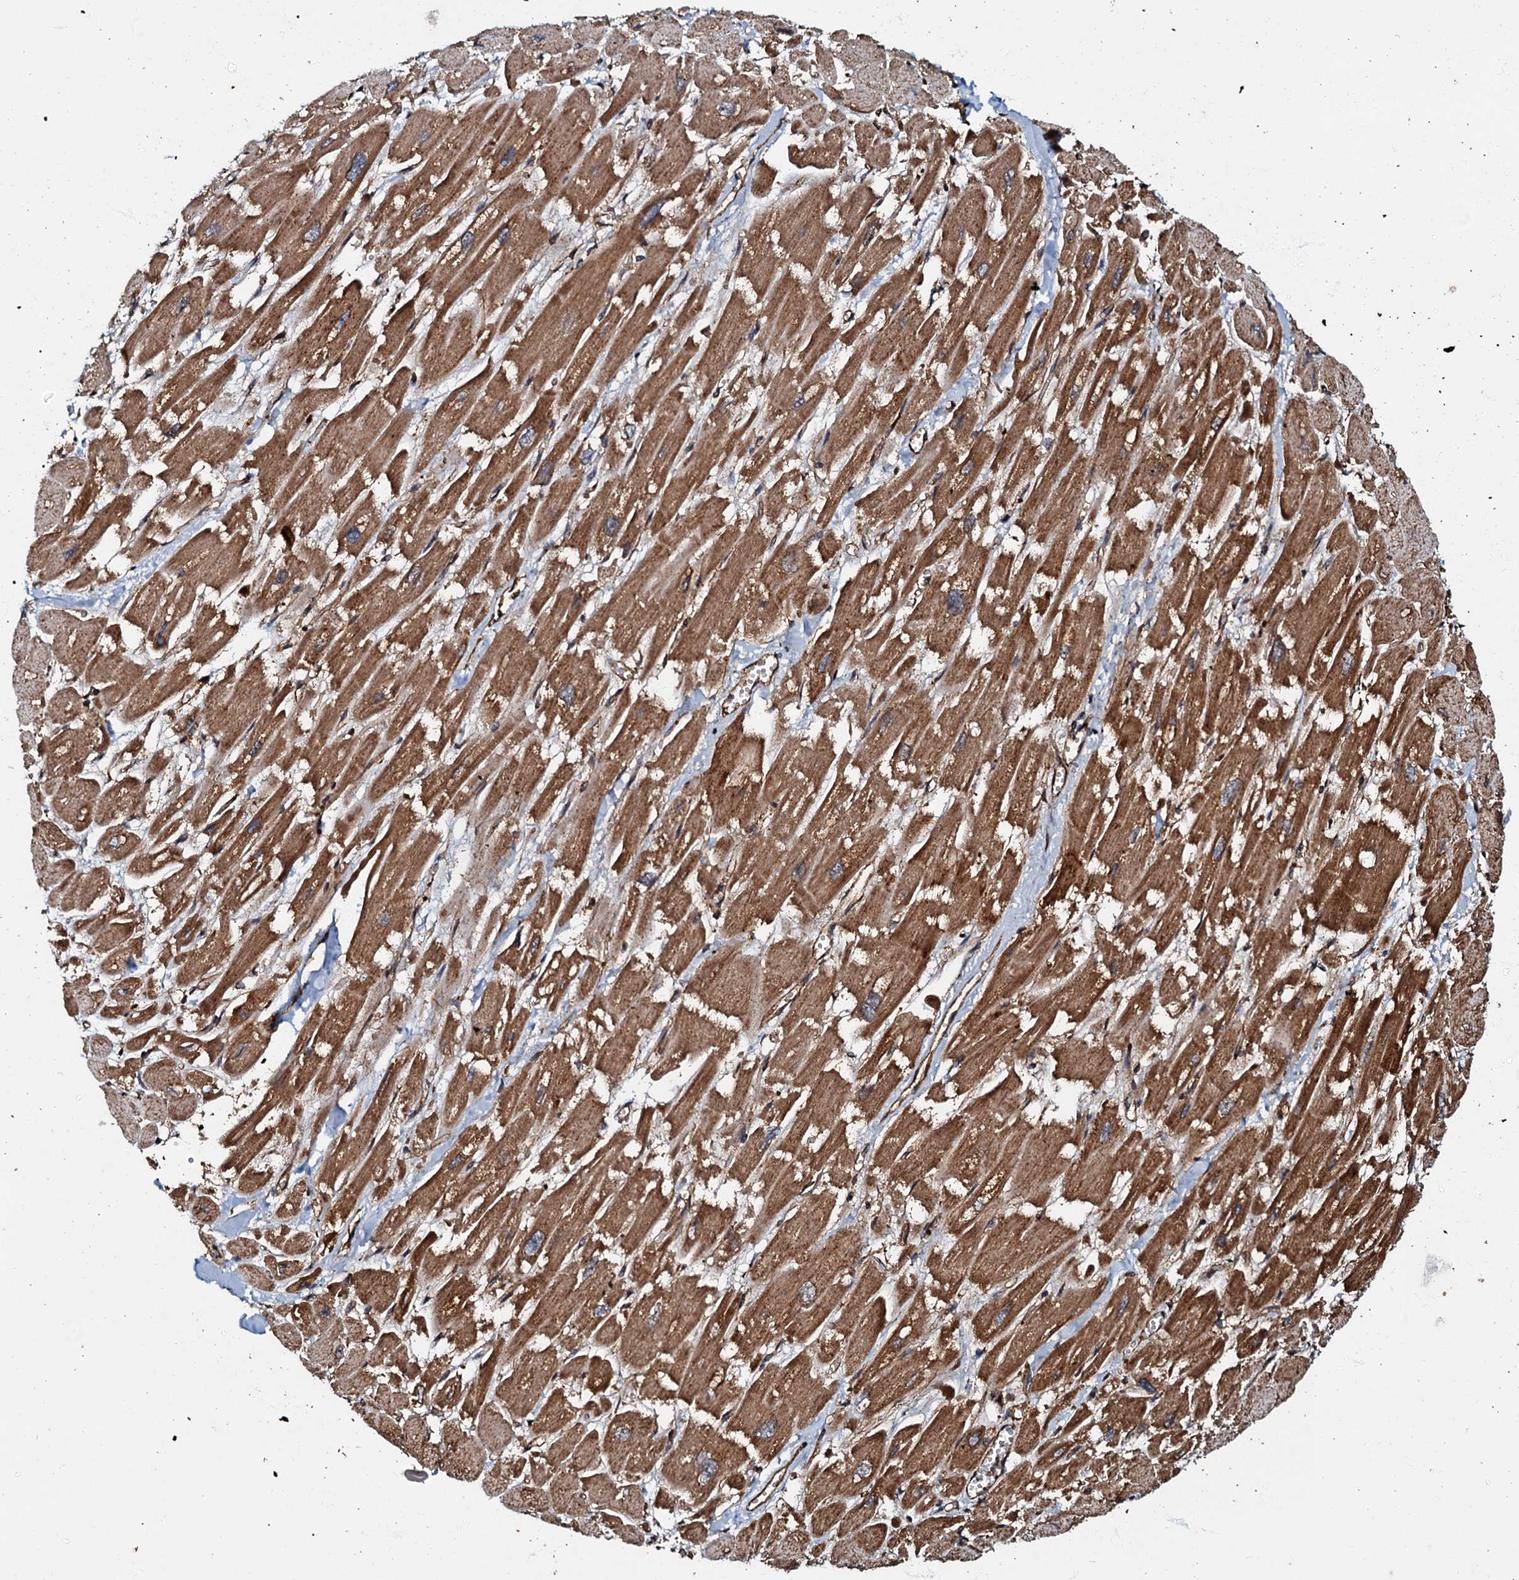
{"staining": {"intensity": "strong", "quantity": ">75%", "location": "cytoplasmic/membranous"}, "tissue": "heart muscle", "cell_type": "Cardiomyocytes", "image_type": "normal", "snomed": [{"axis": "morphology", "description": "Normal tissue, NOS"}, {"axis": "topography", "description": "Heart"}], "caption": "Immunohistochemistry photomicrograph of normal heart muscle: heart muscle stained using immunohistochemistry reveals high levels of strong protein expression localized specifically in the cytoplasmic/membranous of cardiomyocytes, appearing as a cytoplasmic/membranous brown color.", "gene": "BLOC1S6", "patient": {"sex": "male", "age": 54}}